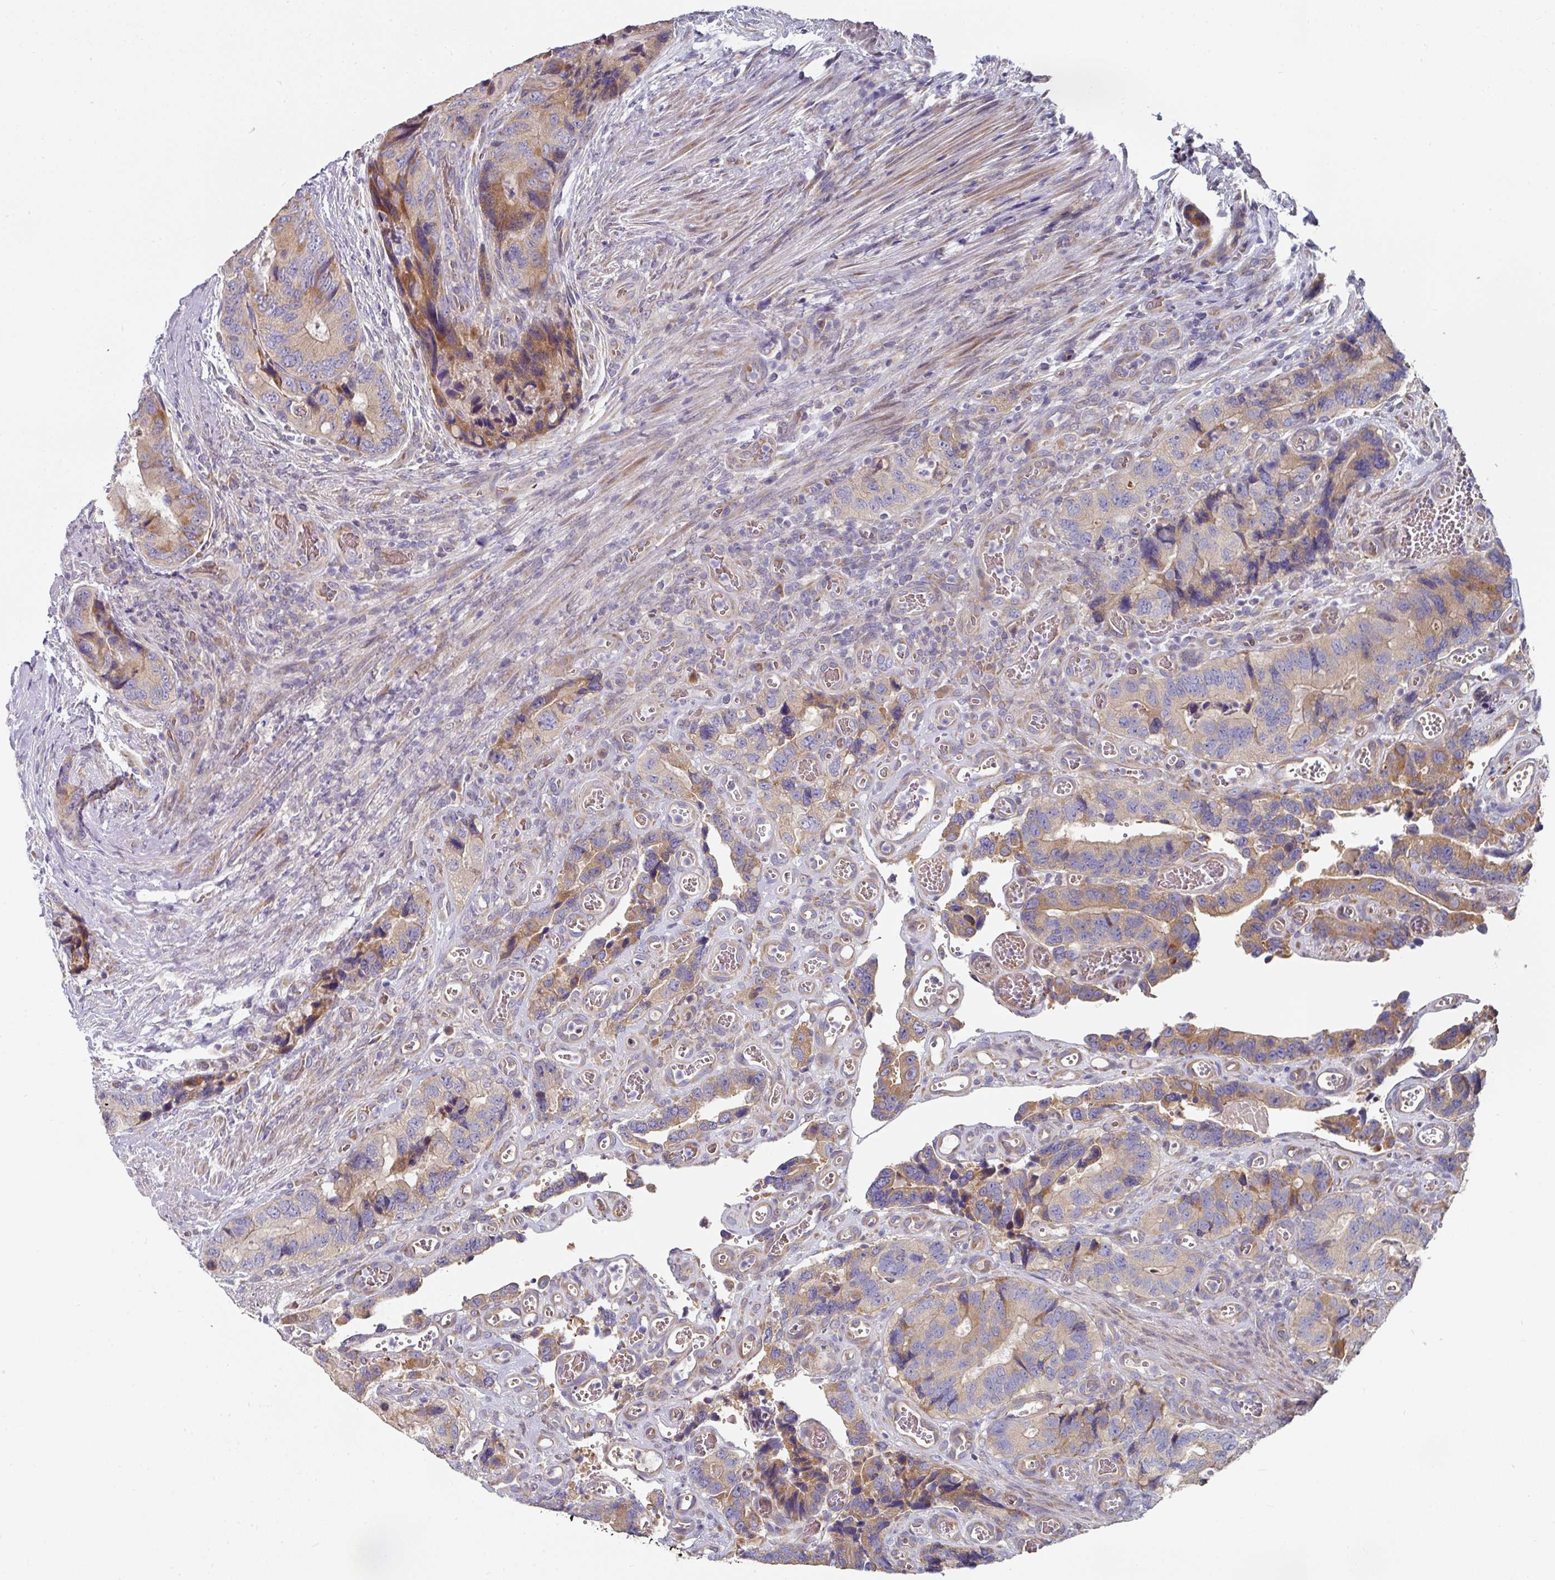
{"staining": {"intensity": "moderate", "quantity": "25%-75%", "location": "cytoplasmic/membranous"}, "tissue": "colorectal cancer", "cell_type": "Tumor cells", "image_type": "cancer", "snomed": [{"axis": "morphology", "description": "Adenocarcinoma, NOS"}, {"axis": "topography", "description": "Colon"}], "caption": "Colorectal cancer (adenocarcinoma) was stained to show a protein in brown. There is medium levels of moderate cytoplasmic/membranous expression in approximately 25%-75% of tumor cells. Nuclei are stained in blue.", "gene": "PYROXD2", "patient": {"sex": "male", "age": 84}}